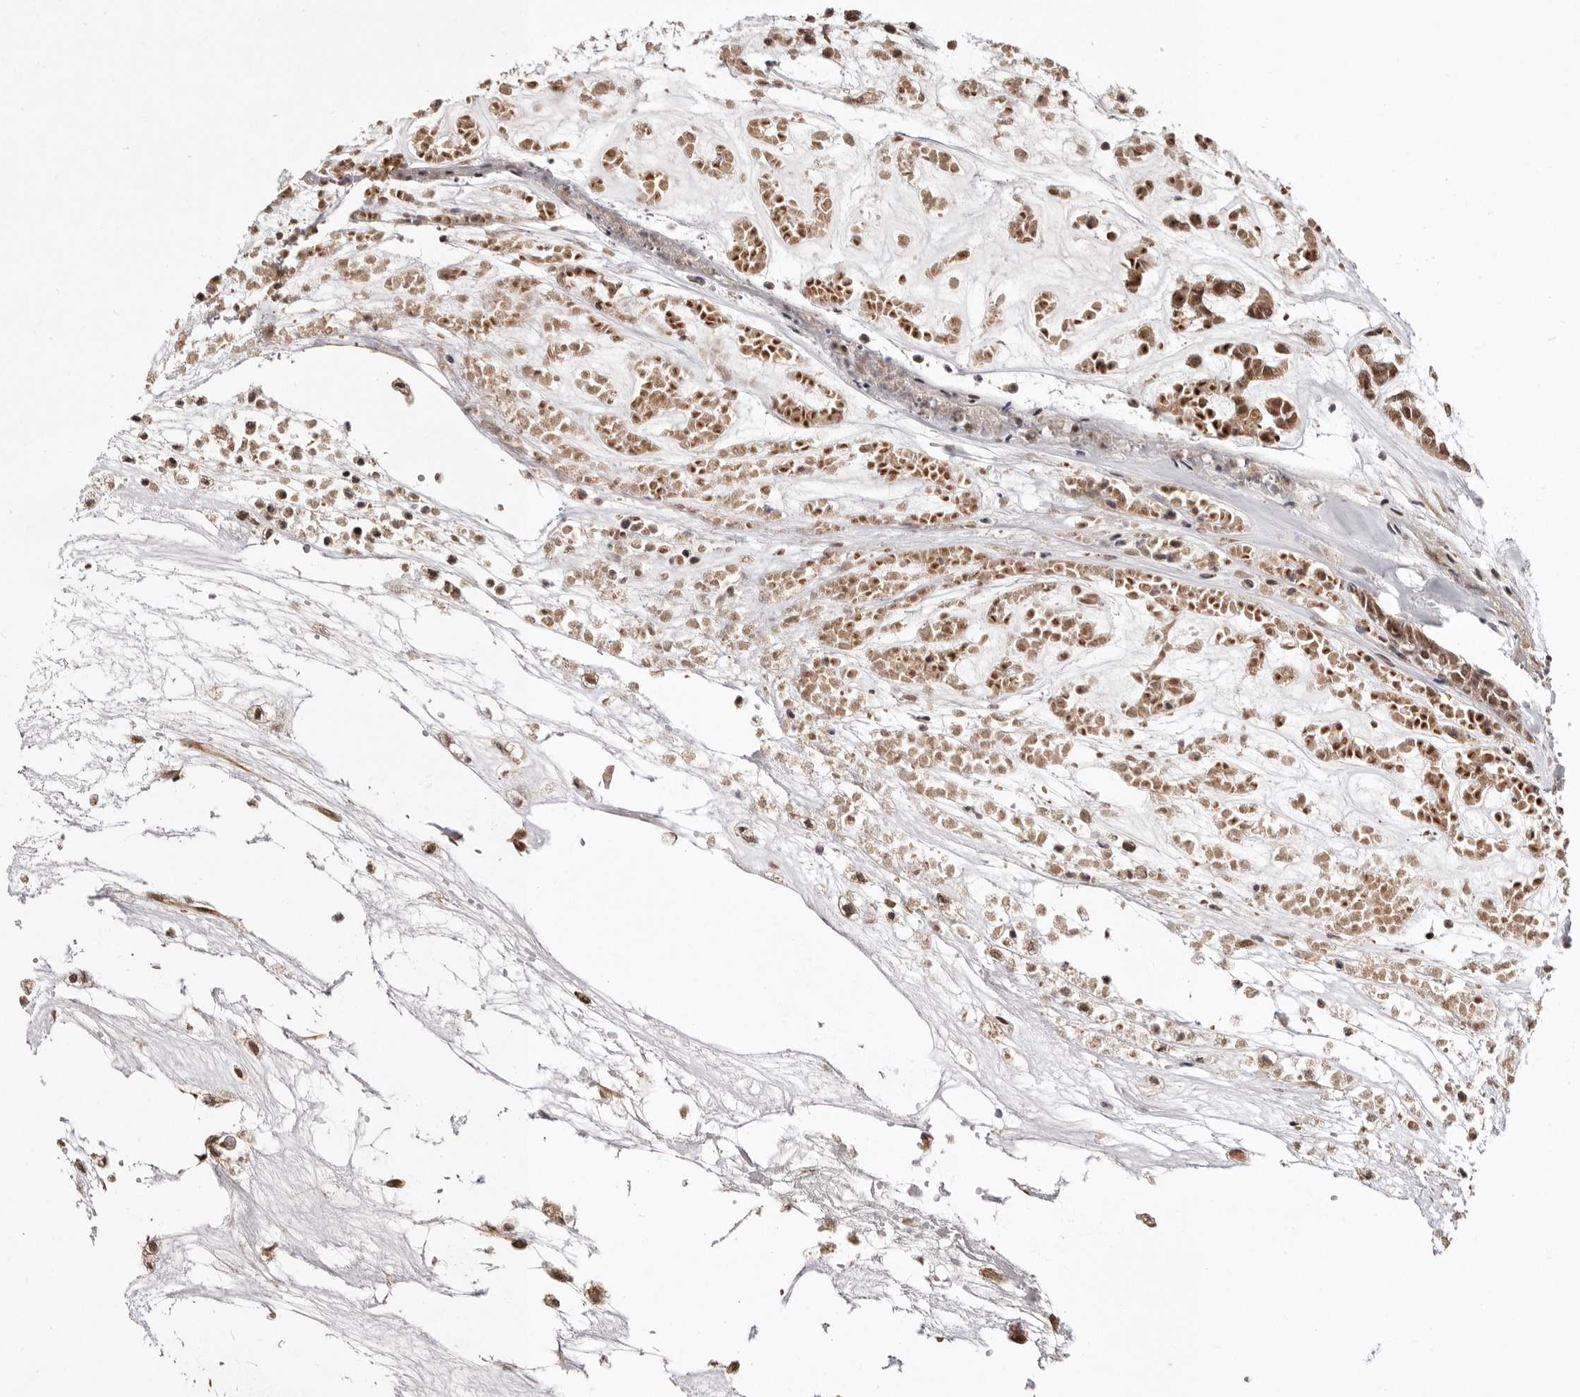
{"staining": {"intensity": "moderate", "quantity": ">75%", "location": "cytoplasmic/membranous,nuclear"}, "tissue": "head and neck cancer", "cell_type": "Tumor cells", "image_type": "cancer", "snomed": [{"axis": "morphology", "description": "Adenocarcinoma, NOS"}, {"axis": "morphology", "description": "Adenoma, NOS"}, {"axis": "topography", "description": "Head-Neck"}], "caption": "Head and neck cancer (adenoma) tissue displays moderate cytoplasmic/membranous and nuclear staining in approximately >75% of tumor cells, visualized by immunohistochemistry.", "gene": "MED8", "patient": {"sex": "female", "age": 55}}